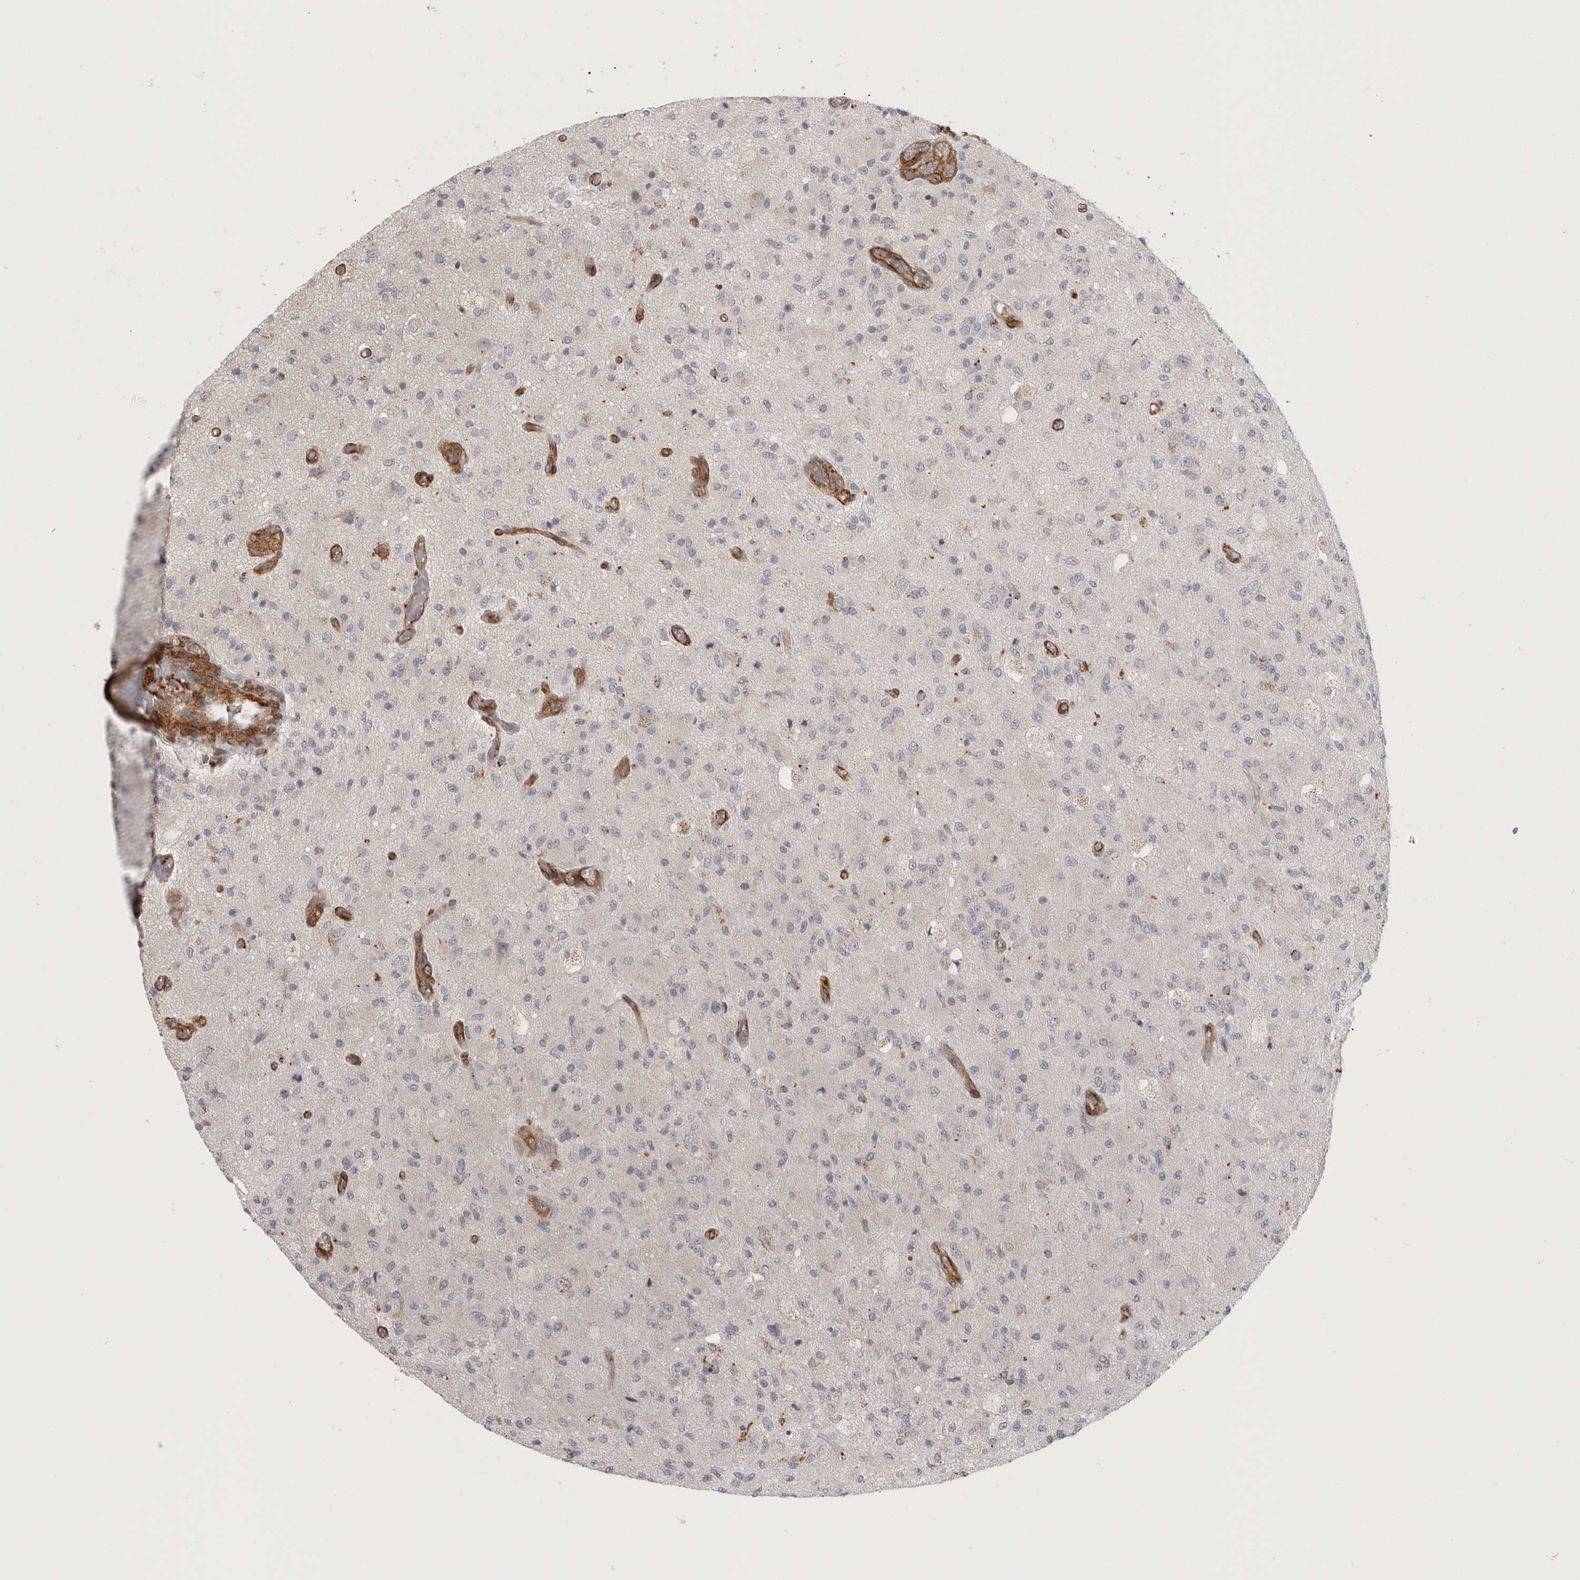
{"staining": {"intensity": "negative", "quantity": "none", "location": "none"}, "tissue": "glioma", "cell_type": "Tumor cells", "image_type": "cancer", "snomed": [{"axis": "morphology", "description": "Normal tissue, NOS"}, {"axis": "morphology", "description": "Glioma, malignant, High grade"}, {"axis": "topography", "description": "Cerebral cortex"}], "caption": "Tumor cells show no significant protein staining in malignant glioma (high-grade). (Brightfield microscopy of DAB (3,3'-diaminobenzidine) IHC at high magnification).", "gene": "LONRF1", "patient": {"sex": "male", "age": 77}}